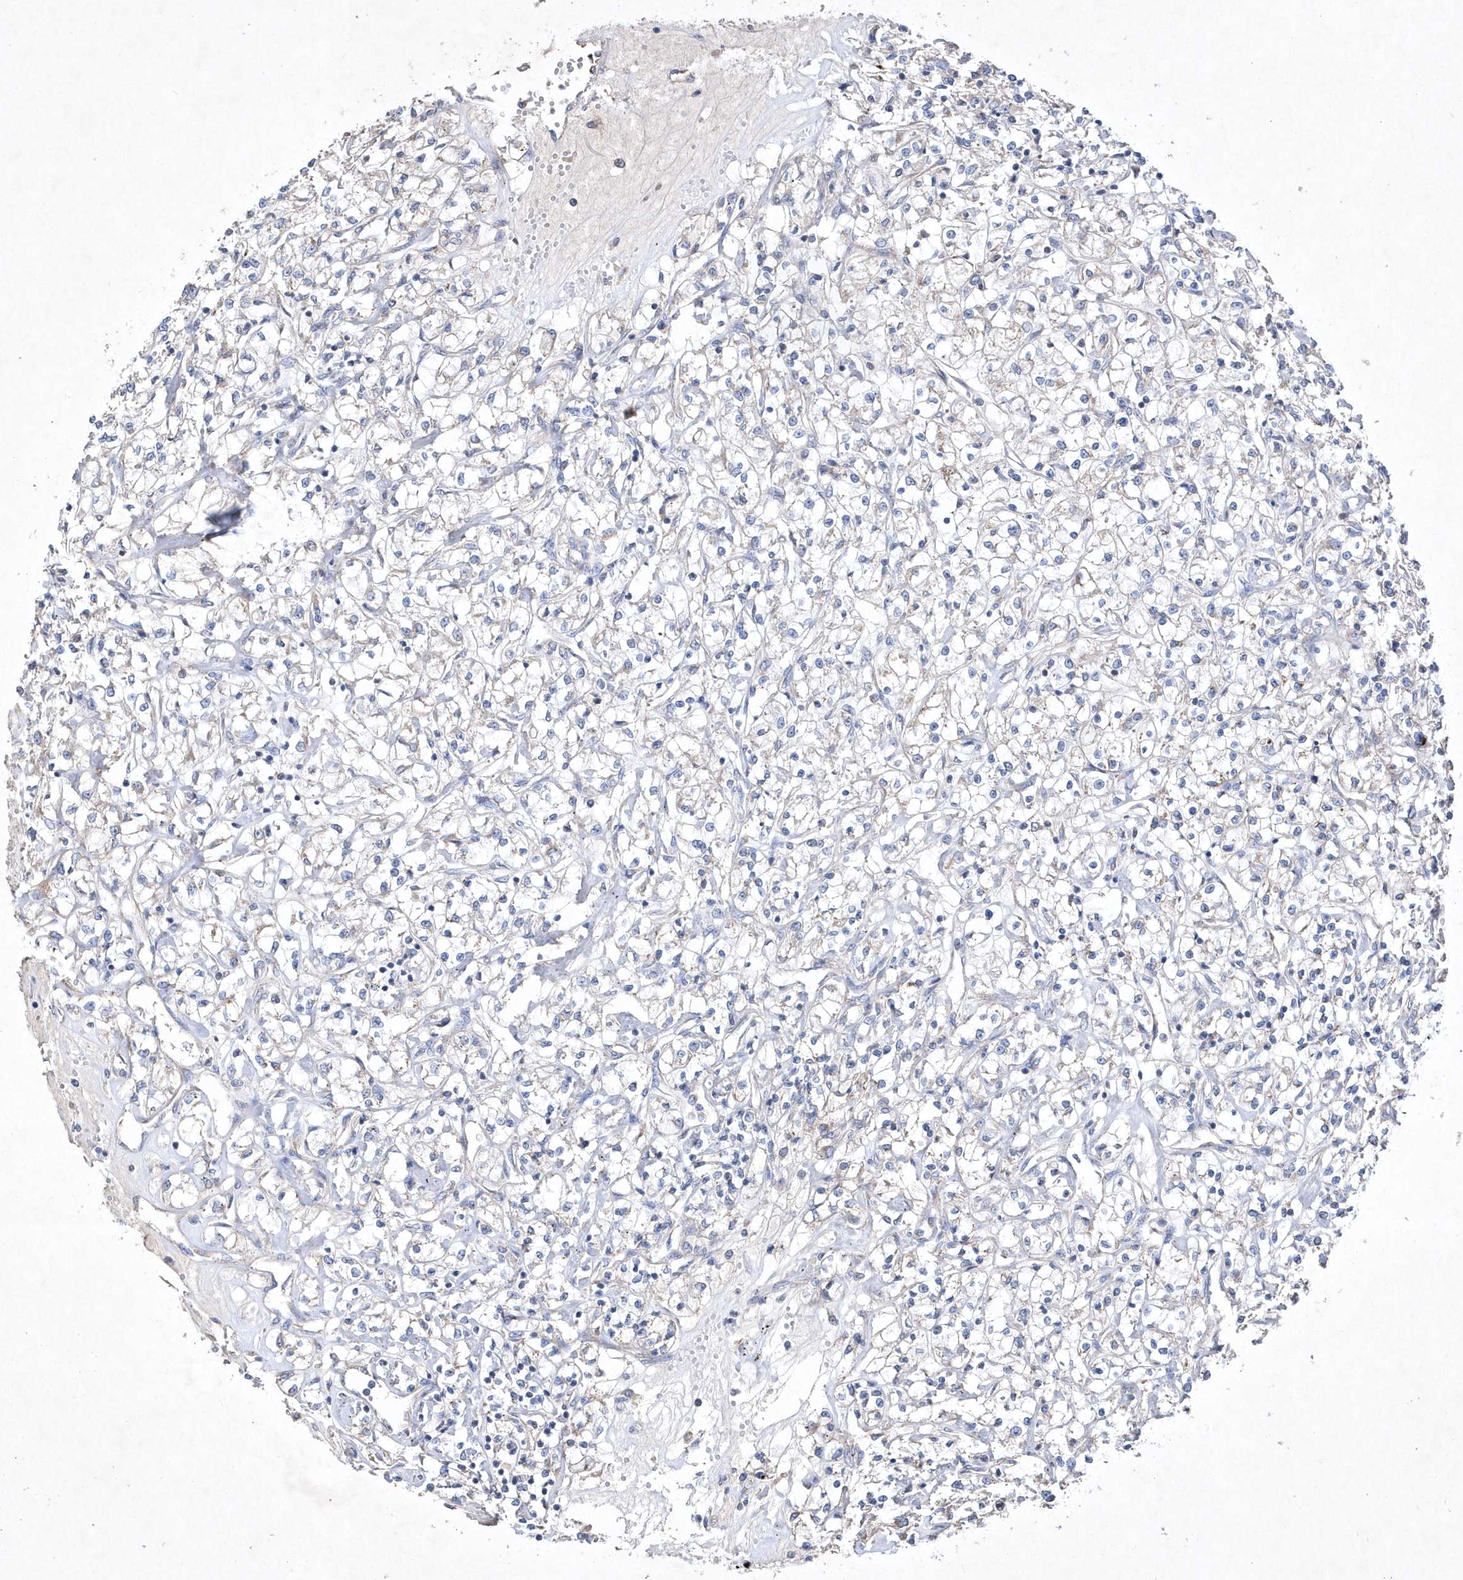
{"staining": {"intensity": "negative", "quantity": "none", "location": "none"}, "tissue": "renal cancer", "cell_type": "Tumor cells", "image_type": "cancer", "snomed": [{"axis": "morphology", "description": "Adenocarcinoma, NOS"}, {"axis": "topography", "description": "Kidney"}], "caption": "Protein analysis of renal cancer shows no significant staining in tumor cells.", "gene": "METTL8", "patient": {"sex": "female", "age": 59}}